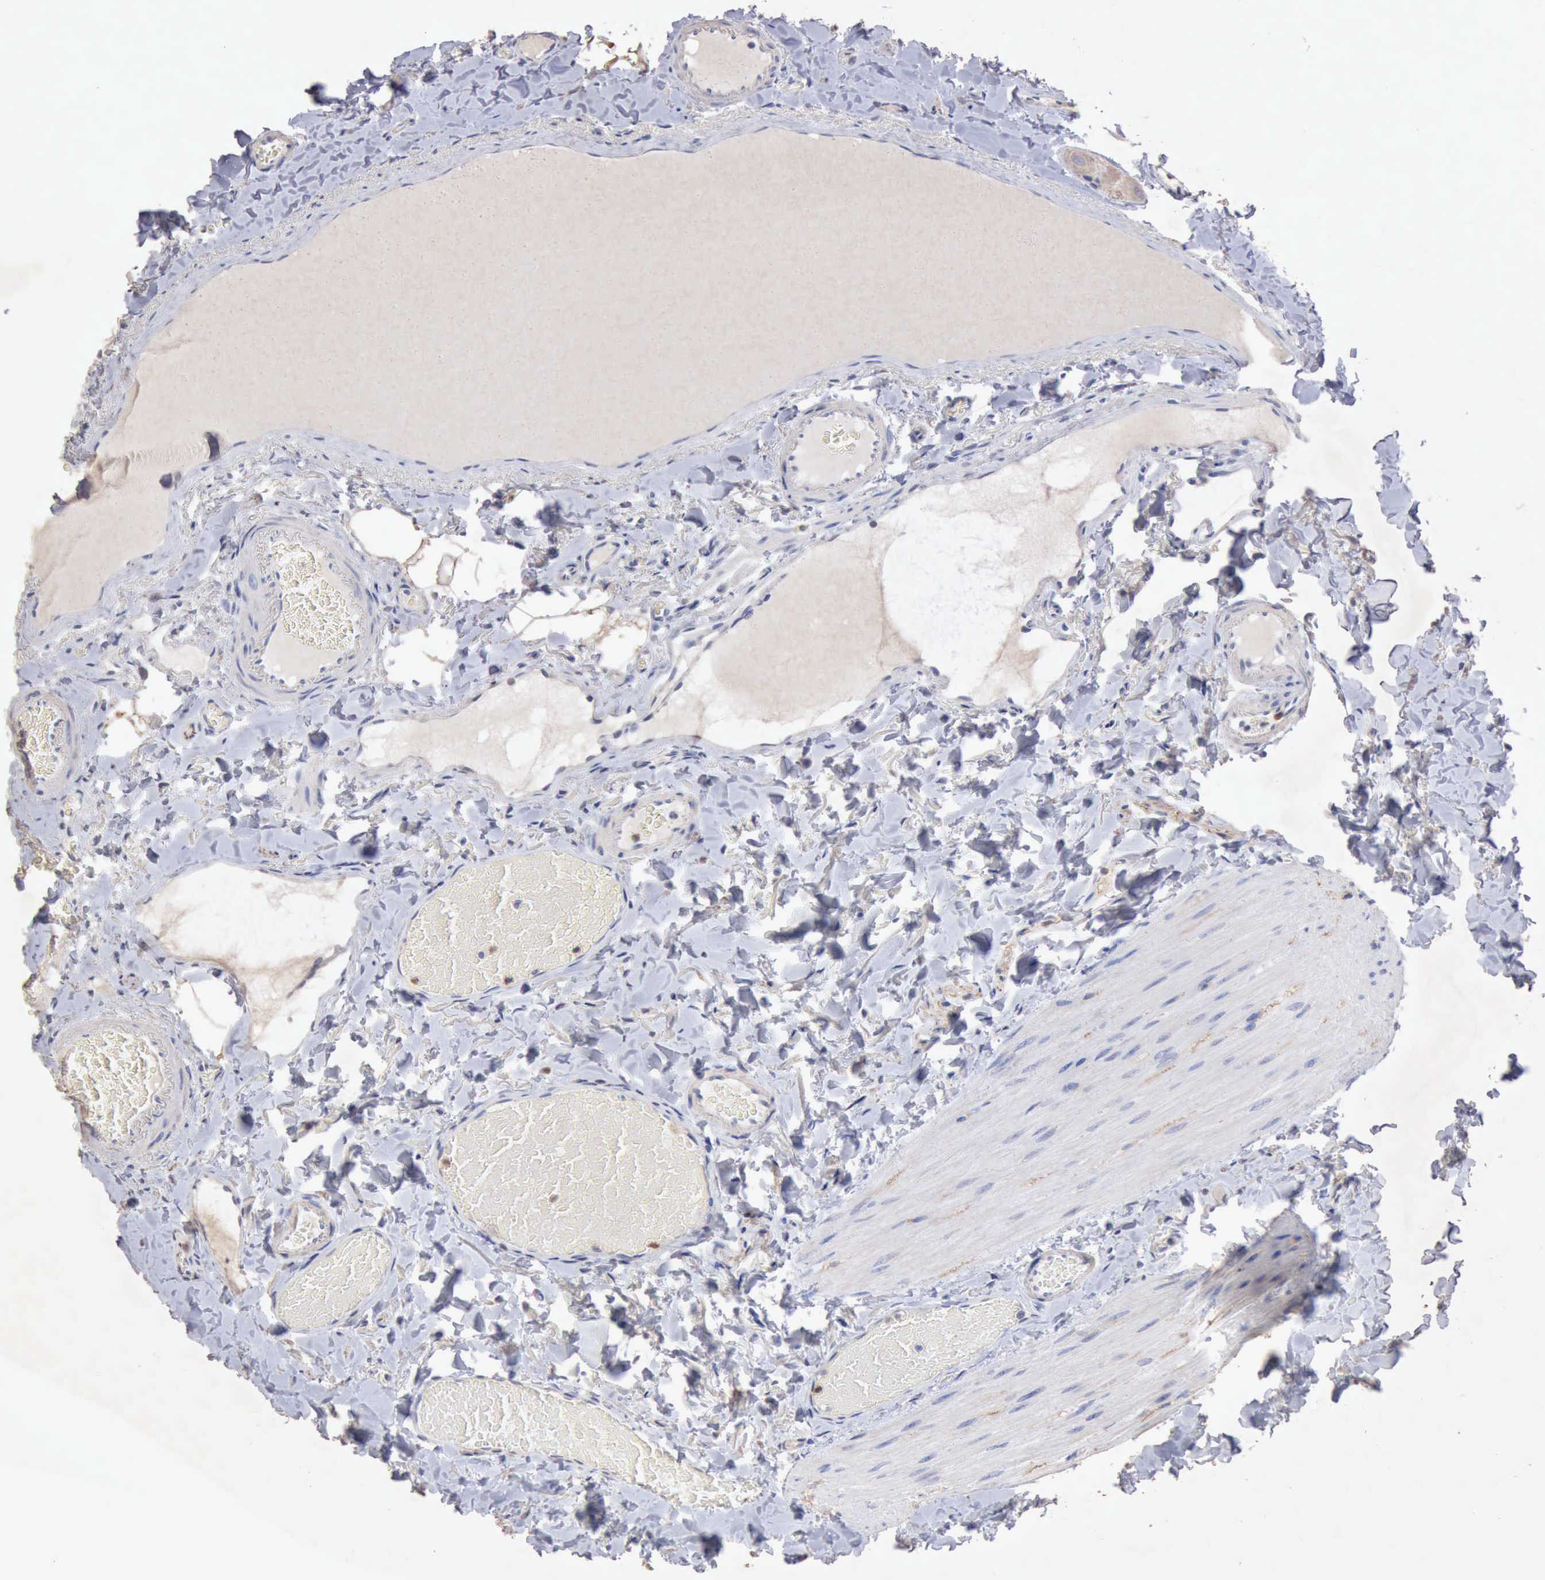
{"staining": {"intensity": "weak", "quantity": "25%-75%", "location": "cytoplasmic/membranous"}, "tissue": "duodenum", "cell_type": "Glandular cells", "image_type": "normal", "snomed": [{"axis": "morphology", "description": "Normal tissue, NOS"}, {"axis": "topography", "description": "Duodenum"}], "caption": "This is a photomicrograph of IHC staining of unremarkable duodenum, which shows weak staining in the cytoplasmic/membranous of glandular cells.", "gene": "KRT6B", "patient": {"sex": "male", "age": 66}}